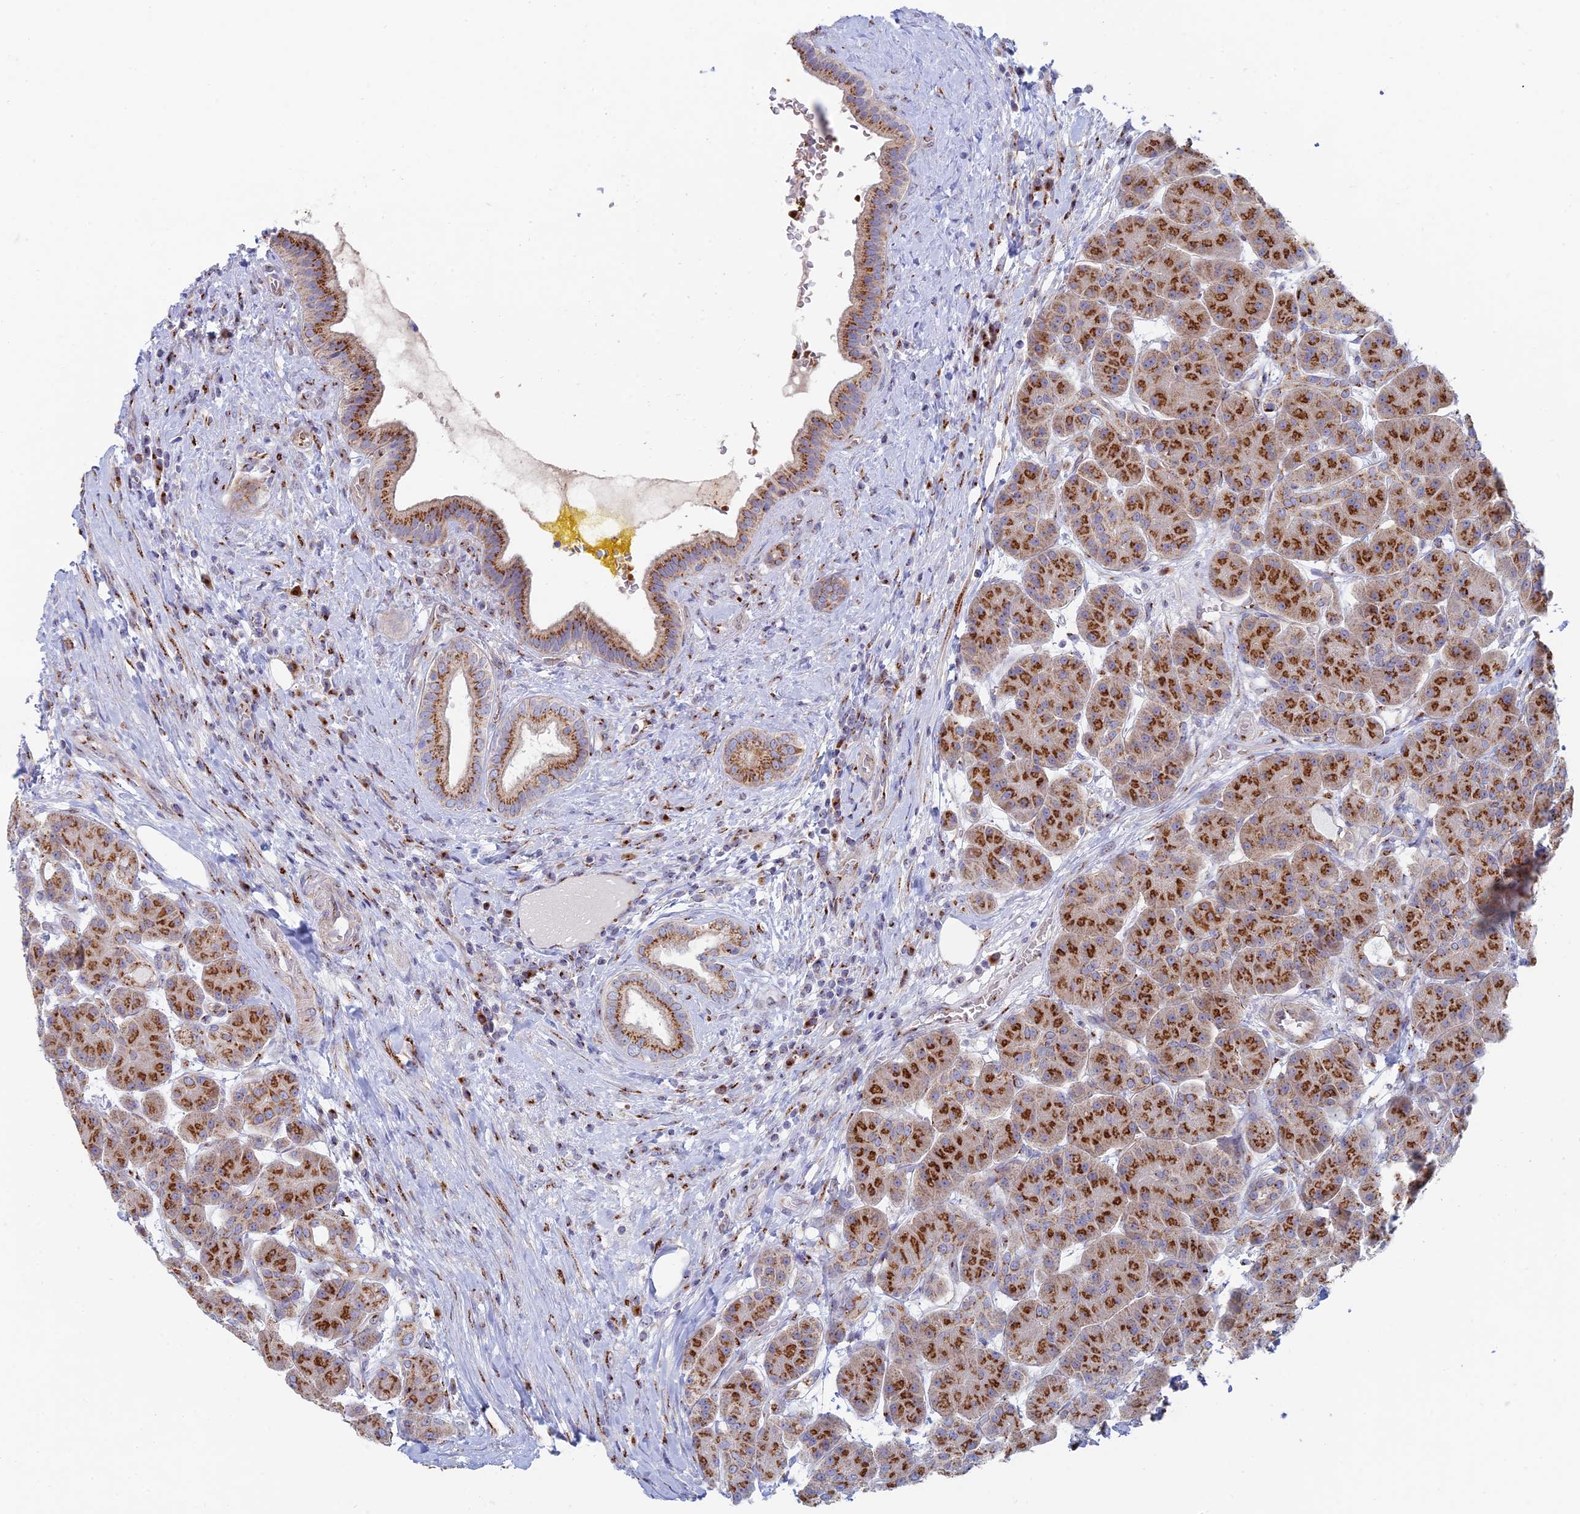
{"staining": {"intensity": "strong", "quantity": ">75%", "location": "cytoplasmic/membranous"}, "tissue": "pancreas", "cell_type": "Exocrine glandular cells", "image_type": "normal", "snomed": [{"axis": "morphology", "description": "Normal tissue, NOS"}, {"axis": "topography", "description": "Pancreas"}], "caption": "Strong cytoplasmic/membranous protein expression is seen in about >75% of exocrine glandular cells in pancreas. Immunohistochemistry (ihc) stains the protein of interest in brown and the nuclei are stained blue.", "gene": "ENSG00000267561", "patient": {"sex": "male", "age": 63}}